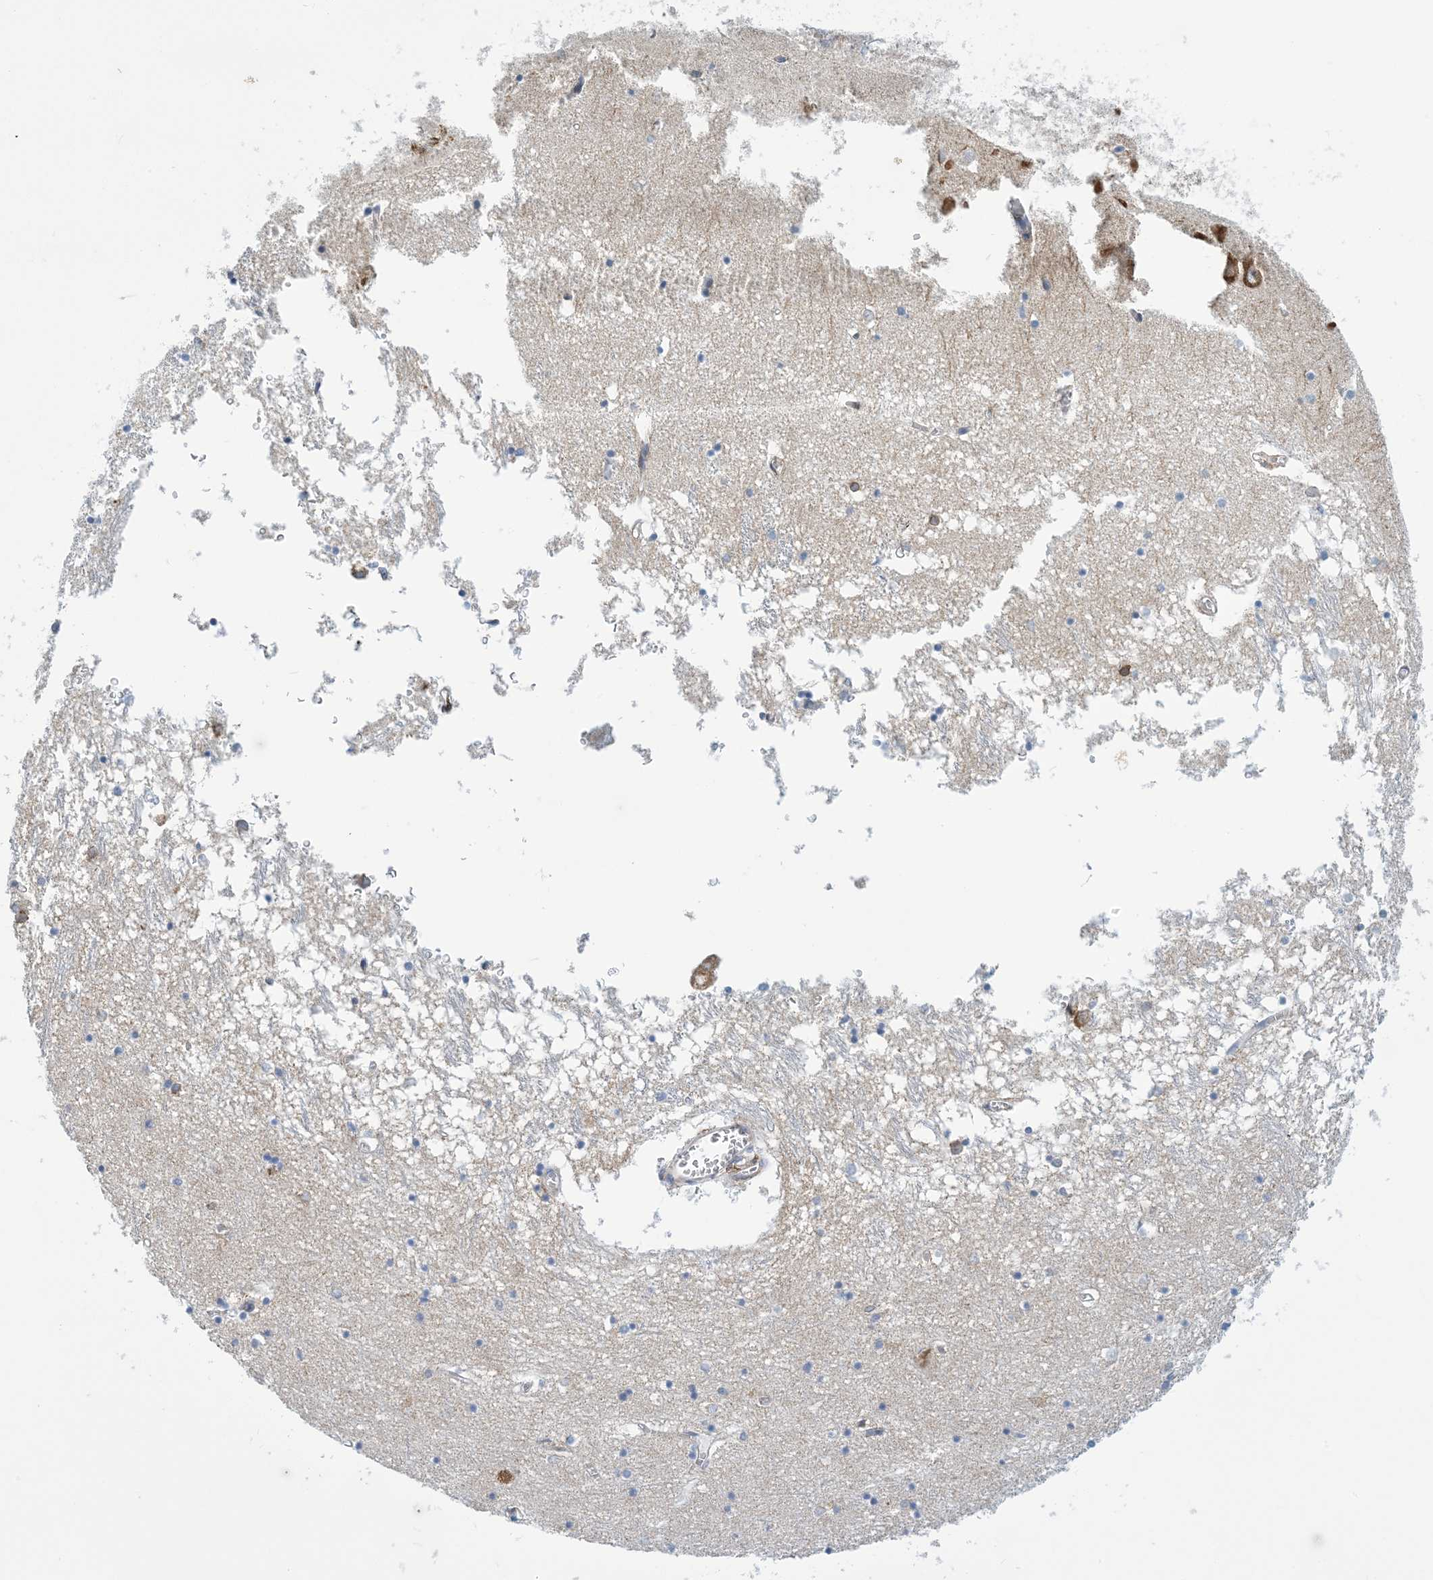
{"staining": {"intensity": "negative", "quantity": "none", "location": "none"}, "tissue": "hippocampus", "cell_type": "Glial cells", "image_type": "normal", "snomed": [{"axis": "morphology", "description": "Normal tissue, NOS"}, {"axis": "topography", "description": "Hippocampus"}], "caption": "High magnification brightfield microscopy of benign hippocampus stained with DAB (3,3'-diaminobenzidine) (brown) and counterstained with hematoxylin (blue): glial cells show no significant expression. (DAB (3,3'-diaminobenzidine) IHC visualized using brightfield microscopy, high magnification).", "gene": "CCDC14", "patient": {"sex": "male", "age": 70}}